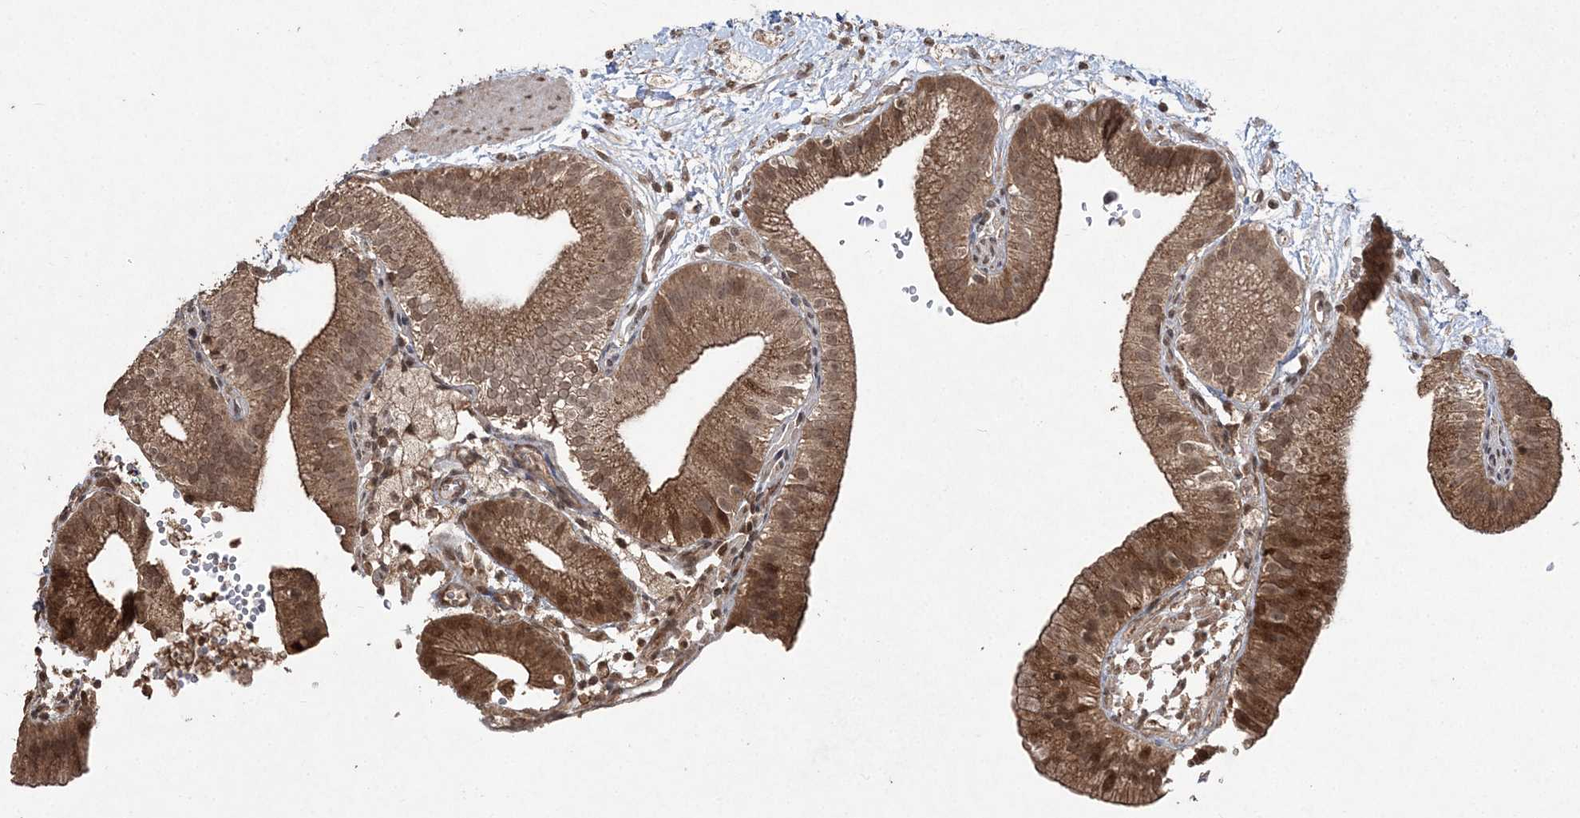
{"staining": {"intensity": "strong", "quantity": ">75%", "location": "cytoplasmic/membranous,nuclear"}, "tissue": "gallbladder", "cell_type": "Glandular cells", "image_type": "normal", "snomed": [{"axis": "morphology", "description": "Normal tissue, NOS"}, {"axis": "topography", "description": "Gallbladder"}], "caption": "Glandular cells exhibit high levels of strong cytoplasmic/membranous,nuclear expression in approximately >75% of cells in benign human gallbladder. The protein of interest is stained brown, and the nuclei are stained in blue (DAB IHC with brightfield microscopy, high magnification).", "gene": "EHHADH", "patient": {"sex": "male", "age": 55}}